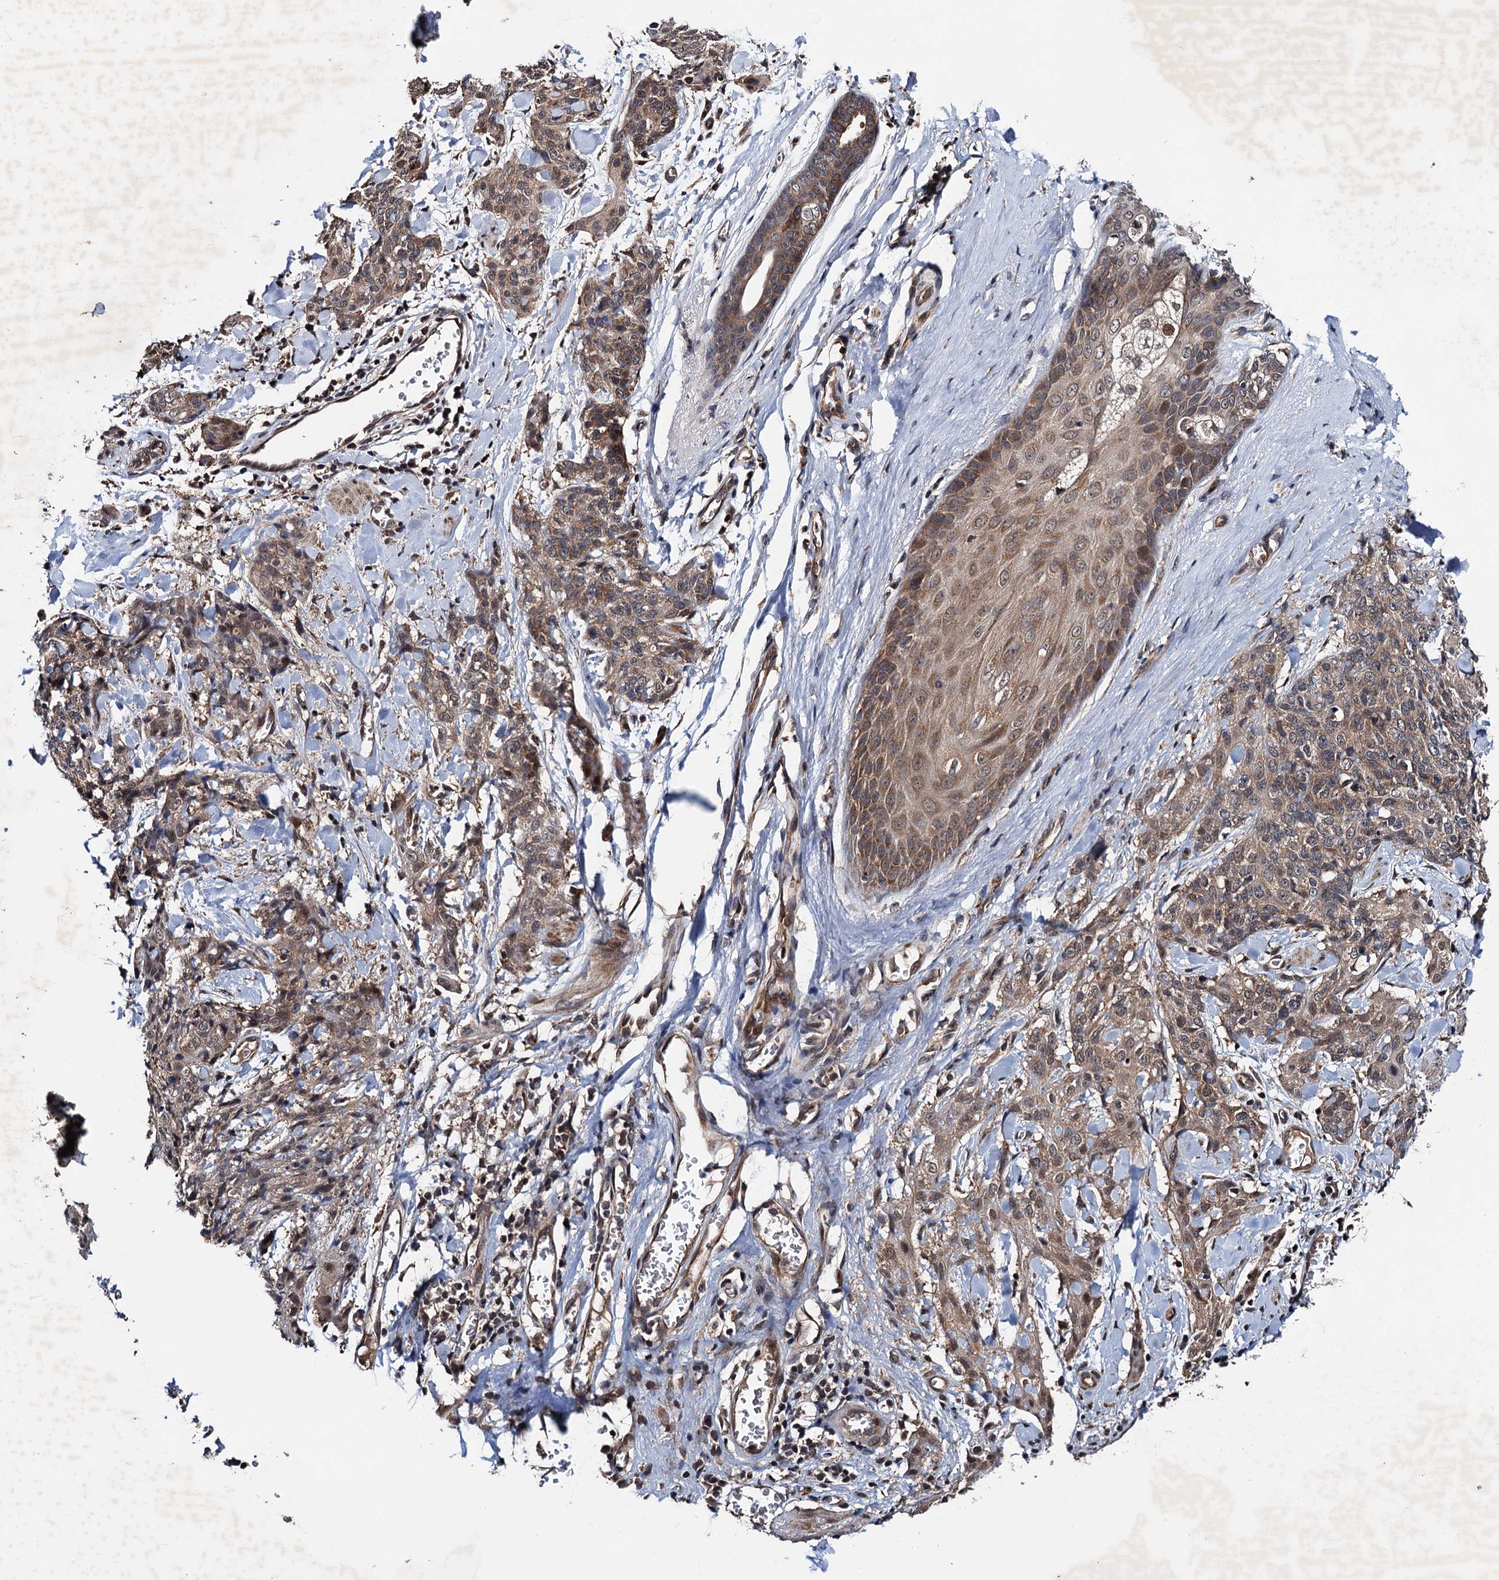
{"staining": {"intensity": "moderate", "quantity": ">75%", "location": "cytoplasmic/membranous"}, "tissue": "skin cancer", "cell_type": "Tumor cells", "image_type": "cancer", "snomed": [{"axis": "morphology", "description": "Squamous cell carcinoma, NOS"}, {"axis": "topography", "description": "Skin"}, {"axis": "topography", "description": "Vulva"}], "caption": "Tumor cells display moderate cytoplasmic/membranous expression in about >75% of cells in skin cancer (squamous cell carcinoma). The protein of interest is stained brown, and the nuclei are stained in blue (DAB (3,3'-diaminobenzidine) IHC with brightfield microscopy, high magnification).", "gene": "NAA16", "patient": {"sex": "female", "age": 85}}